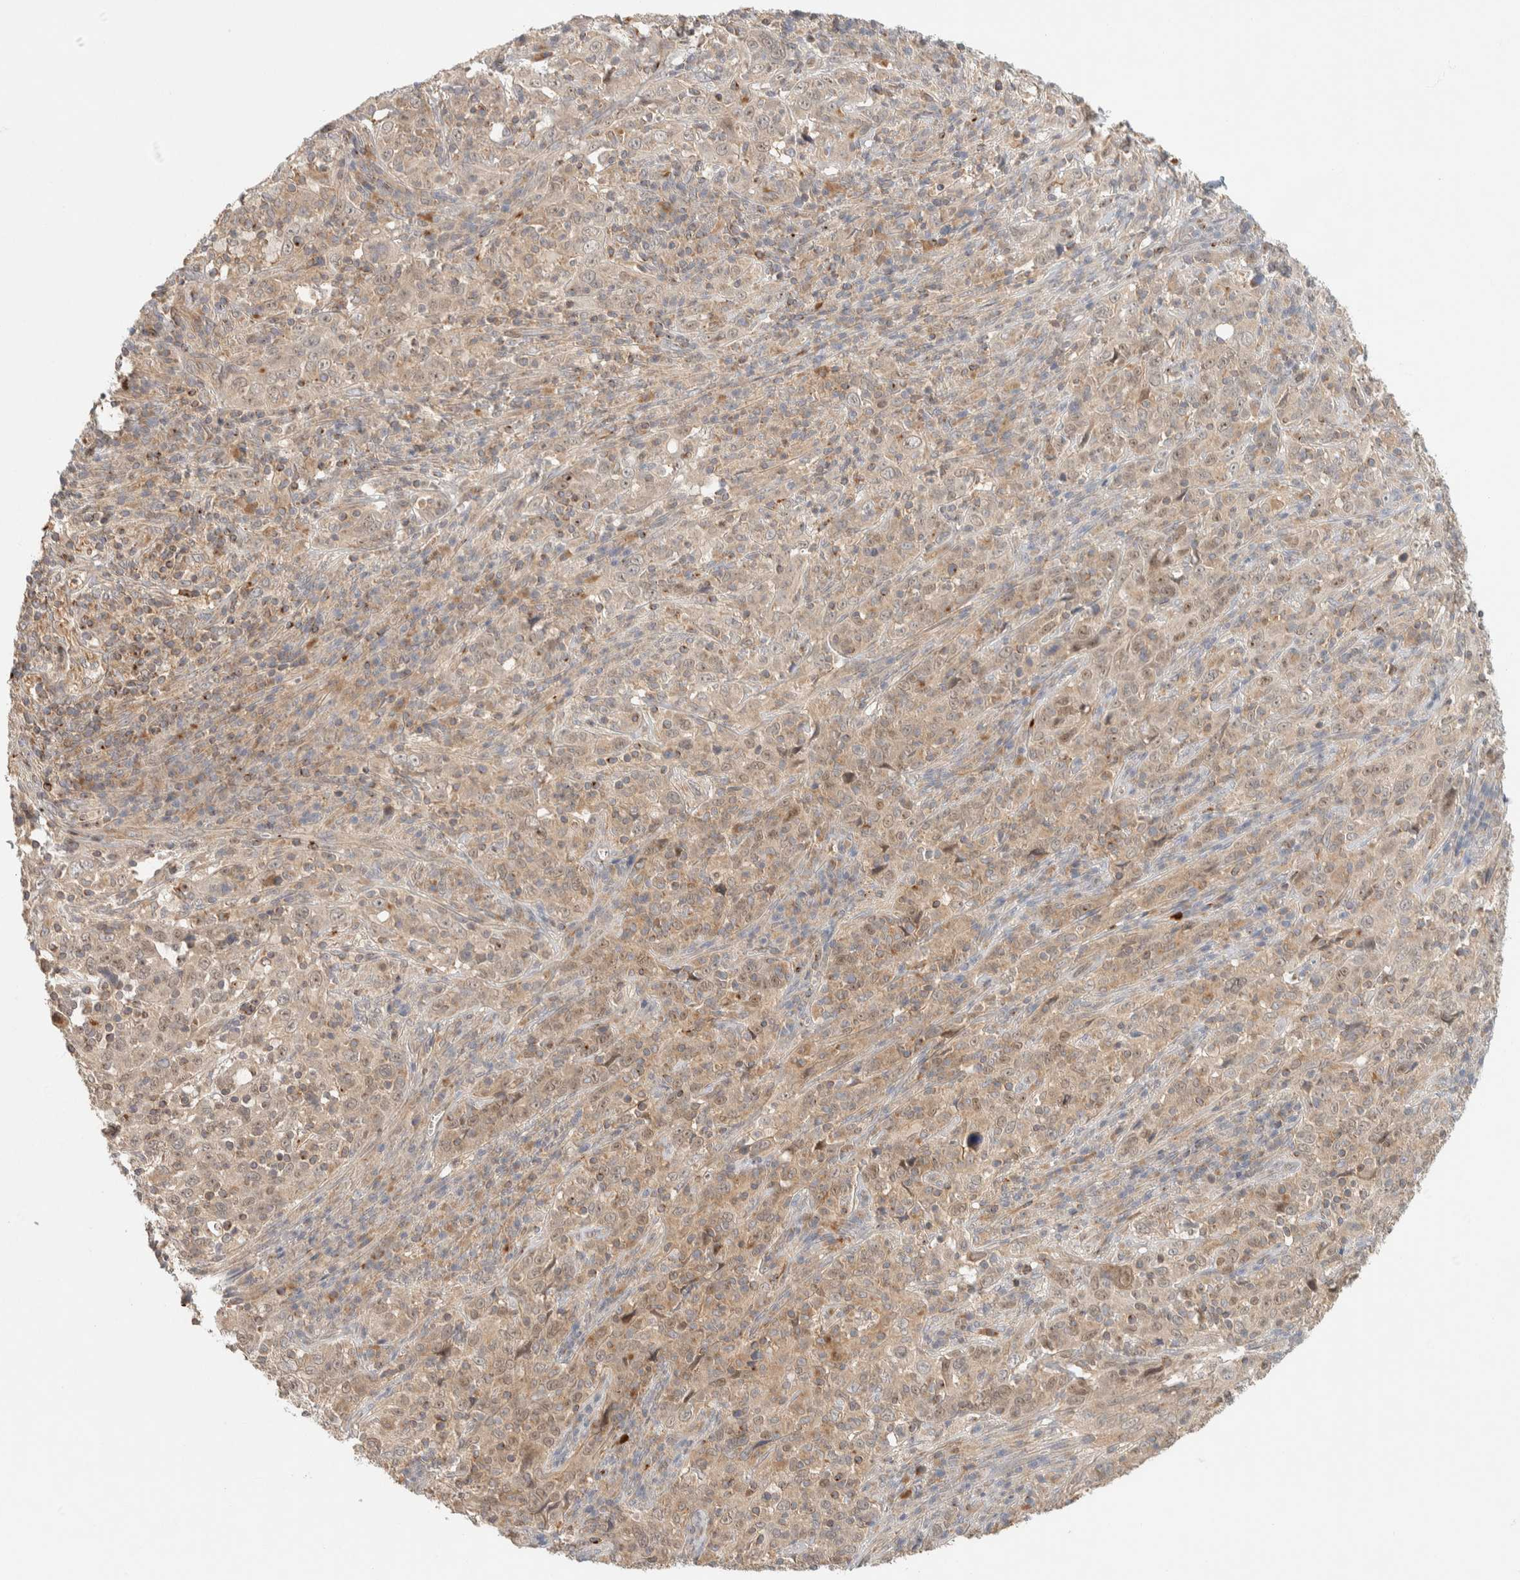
{"staining": {"intensity": "weak", "quantity": ">75%", "location": "cytoplasmic/membranous,nuclear"}, "tissue": "cervical cancer", "cell_type": "Tumor cells", "image_type": "cancer", "snomed": [{"axis": "morphology", "description": "Squamous cell carcinoma, NOS"}, {"axis": "topography", "description": "Cervix"}], "caption": "High-magnification brightfield microscopy of cervical cancer (squamous cell carcinoma) stained with DAB (3,3'-diaminobenzidine) (brown) and counterstained with hematoxylin (blue). tumor cells exhibit weak cytoplasmic/membranous and nuclear expression is appreciated in about>75% of cells.", "gene": "KIF9", "patient": {"sex": "female", "age": 46}}